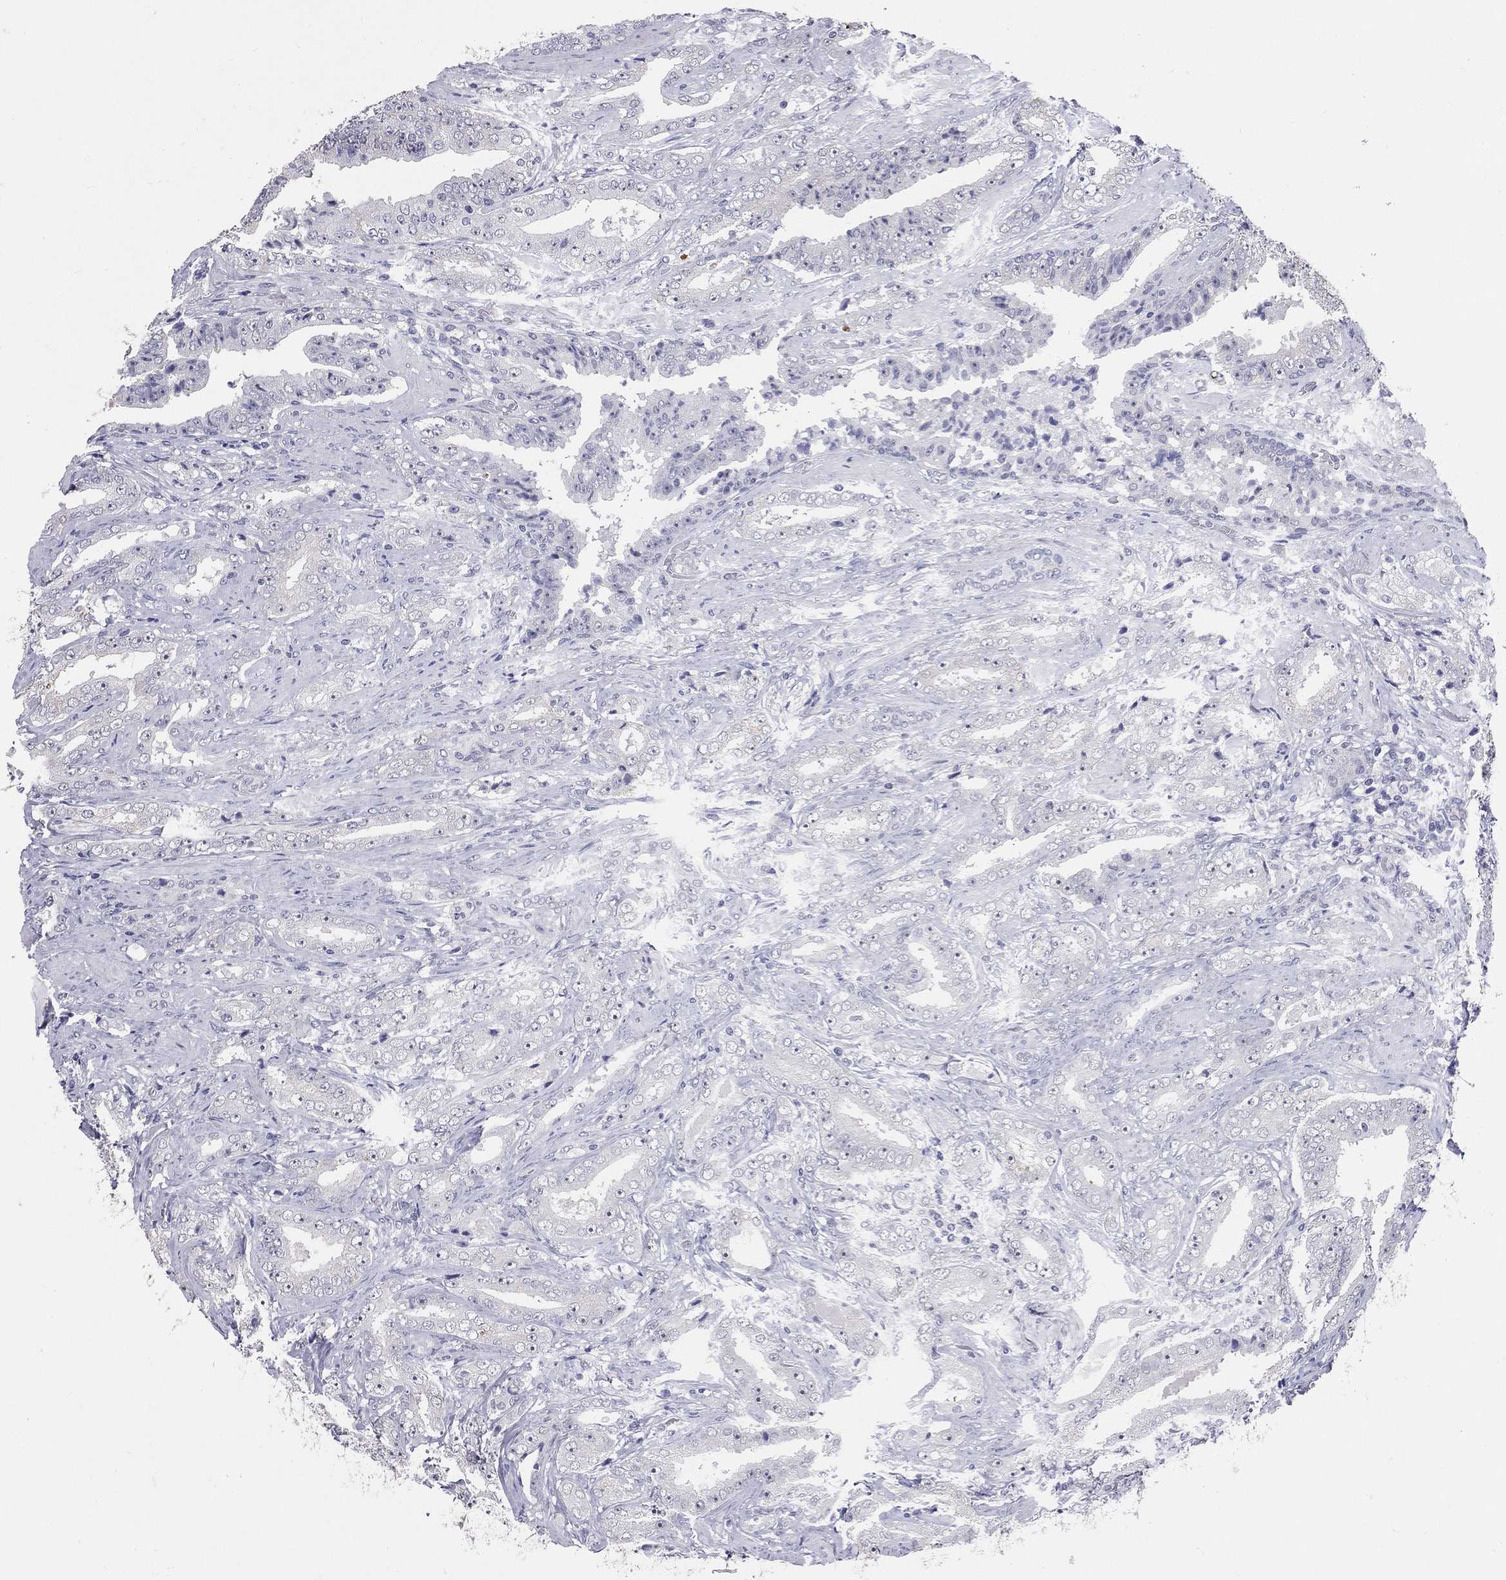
{"staining": {"intensity": "weak", "quantity": "<25%", "location": "cytoplasmic/membranous"}, "tissue": "prostate cancer", "cell_type": "Tumor cells", "image_type": "cancer", "snomed": [{"axis": "morphology", "description": "Adenocarcinoma, Low grade"}, {"axis": "topography", "description": "Prostate and seminal vesicle, NOS"}], "caption": "This is a micrograph of immunohistochemistry staining of prostate cancer (low-grade adenocarcinoma), which shows no staining in tumor cells. (Brightfield microscopy of DAB (3,3'-diaminobenzidine) IHC at high magnification).", "gene": "SHOC2", "patient": {"sex": "male", "age": 61}}